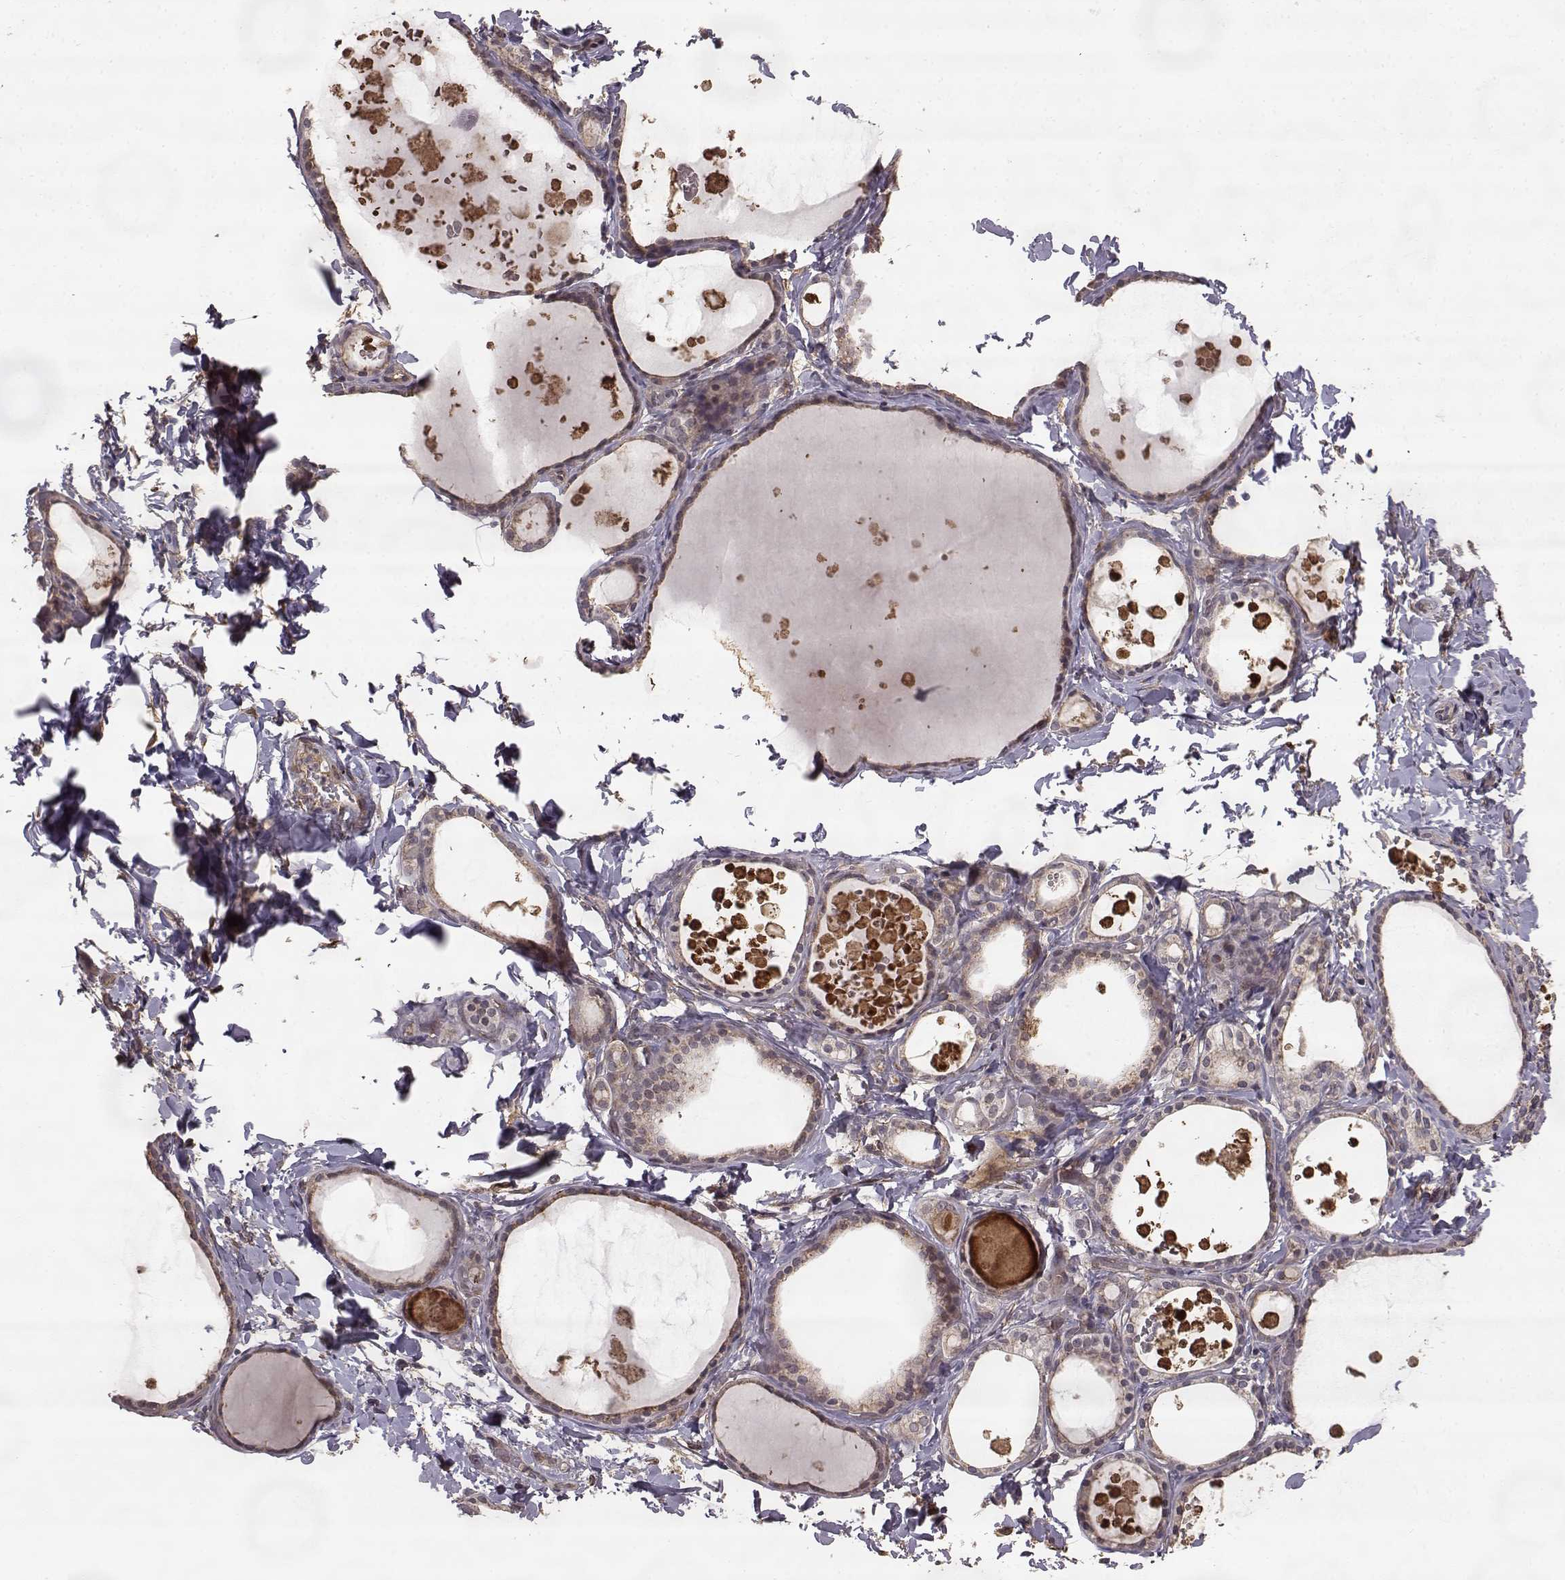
{"staining": {"intensity": "weak", "quantity": "25%-75%", "location": "cytoplasmic/membranous"}, "tissue": "thyroid gland", "cell_type": "Glandular cells", "image_type": "normal", "snomed": [{"axis": "morphology", "description": "Normal tissue, NOS"}, {"axis": "topography", "description": "Thyroid gland"}], "caption": "Protein staining by IHC exhibits weak cytoplasmic/membranous expression in about 25%-75% of glandular cells in normal thyroid gland. (IHC, brightfield microscopy, high magnification).", "gene": "FSTL1", "patient": {"sex": "female", "age": 56}}